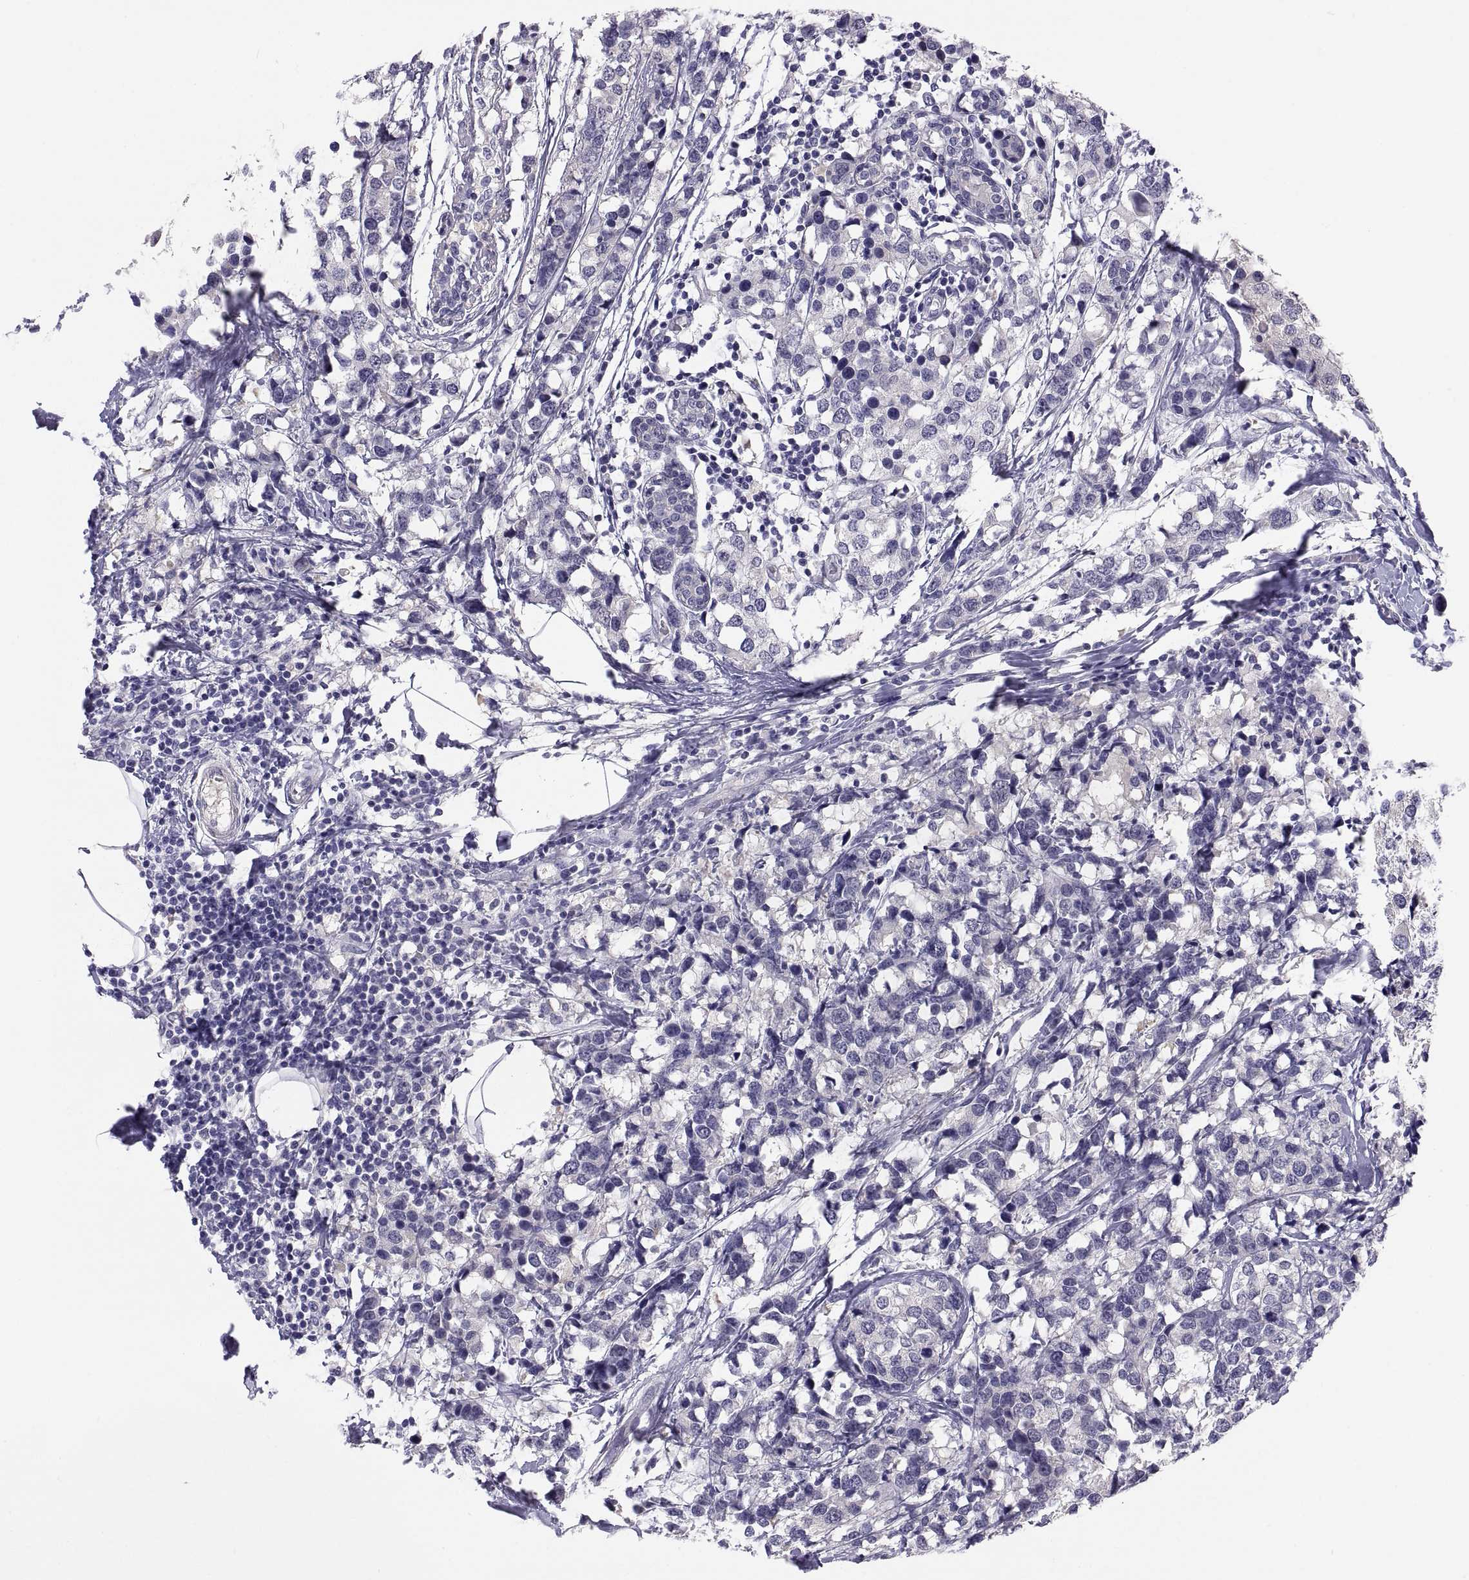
{"staining": {"intensity": "negative", "quantity": "none", "location": "none"}, "tissue": "breast cancer", "cell_type": "Tumor cells", "image_type": "cancer", "snomed": [{"axis": "morphology", "description": "Lobular carcinoma"}, {"axis": "topography", "description": "Breast"}], "caption": "Tumor cells are negative for protein expression in human lobular carcinoma (breast). (Brightfield microscopy of DAB immunohistochemistry (IHC) at high magnification).", "gene": "STRC", "patient": {"sex": "female", "age": 59}}